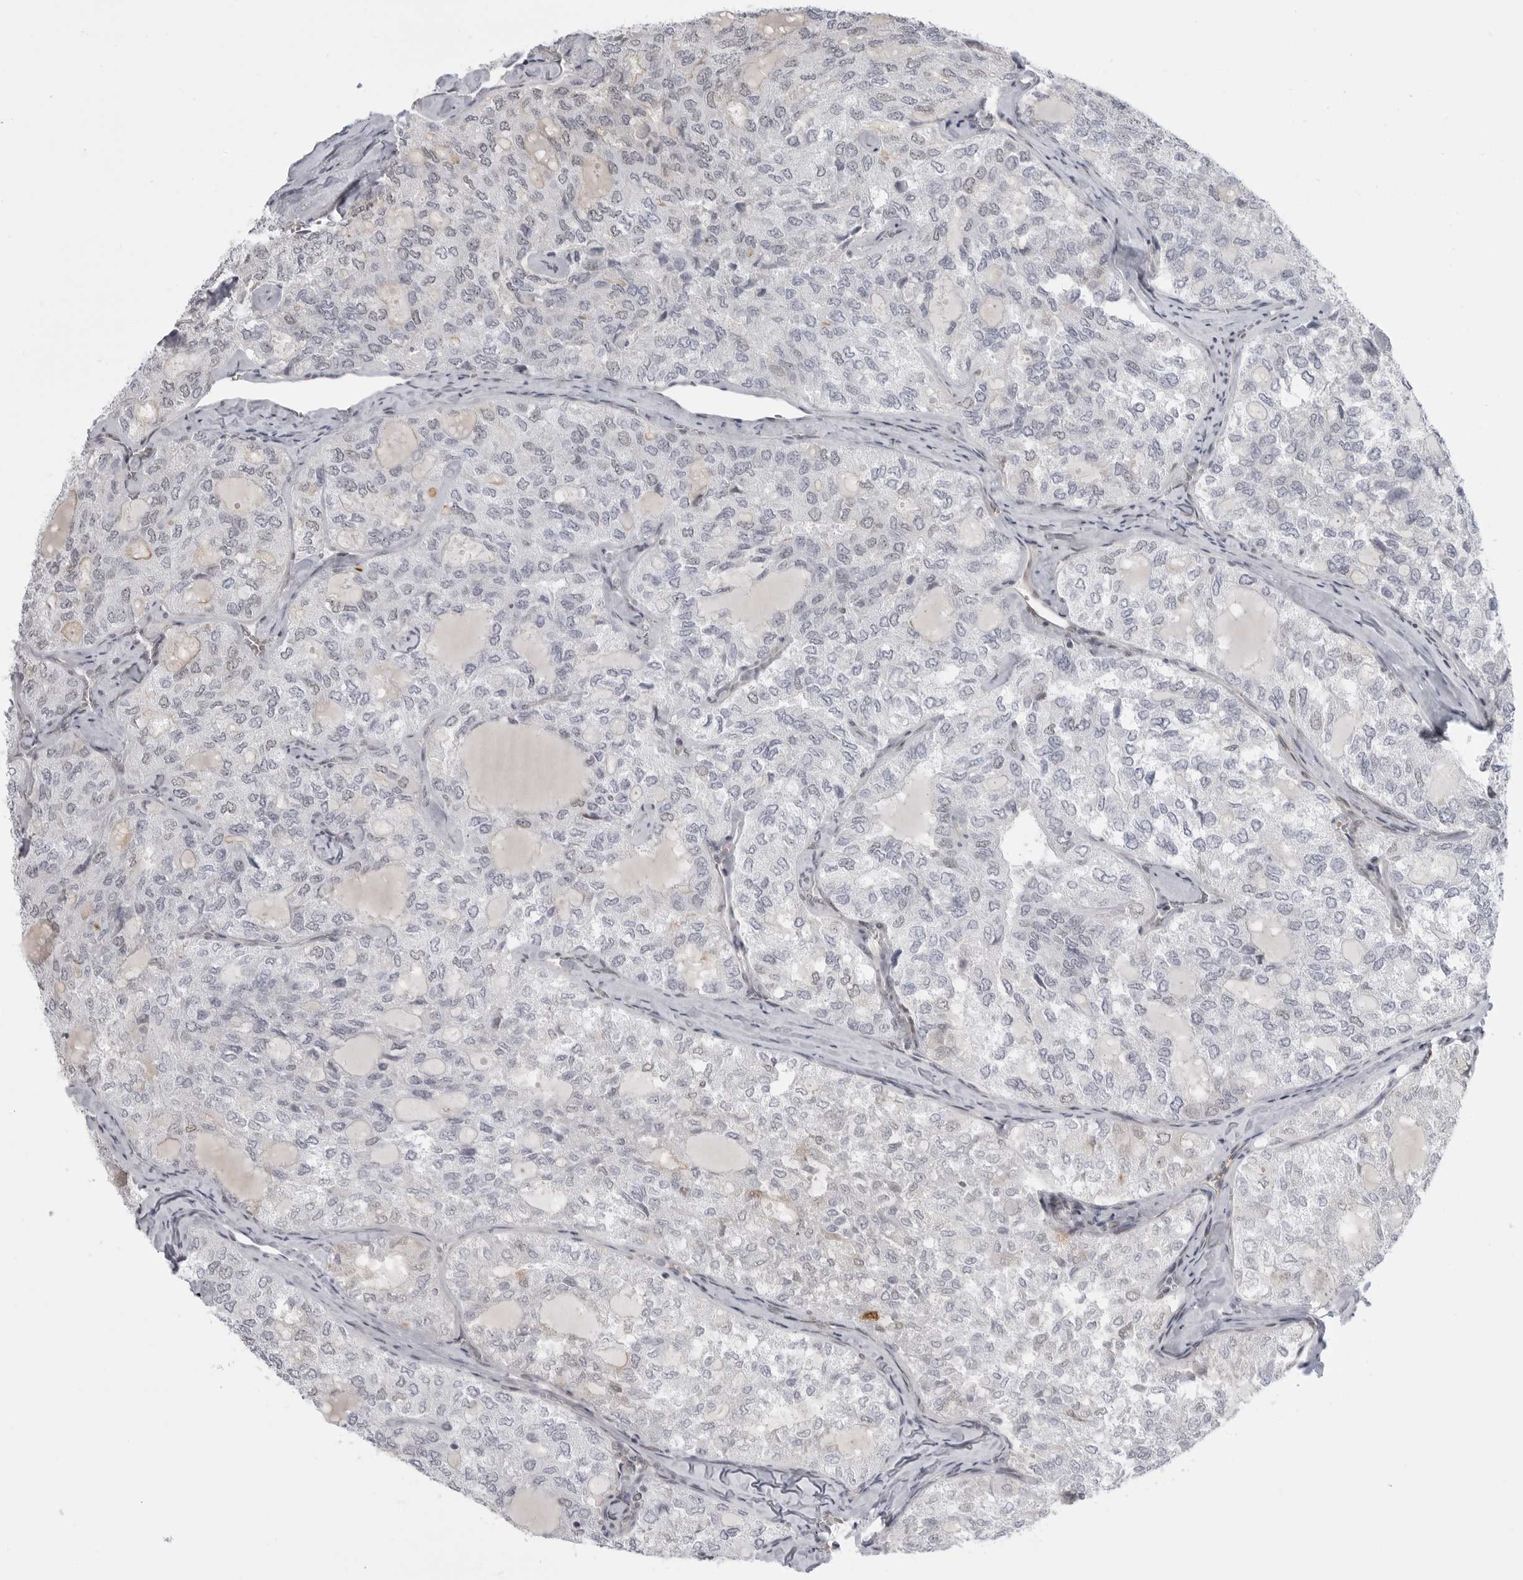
{"staining": {"intensity": "negative", "quantity": "none", "location": "none"}, "tissue": "thyroid cancer", "cell_type": "Tumor cells", "image_type": "cancer", "snomed": [{"axis": "morphology", "description": "Follicular adenoma carcinoma, NOS"}, {"axis": "topography", "description": "Thyroid gland"}], "caption": "This is an immunohistochemistry photomicrograph of thyroid follicular adenoma carcinoma. There is no expression in tumor cells.", "gene": "CEP295NL", "patient": {"sex": "male", "age": 75}}